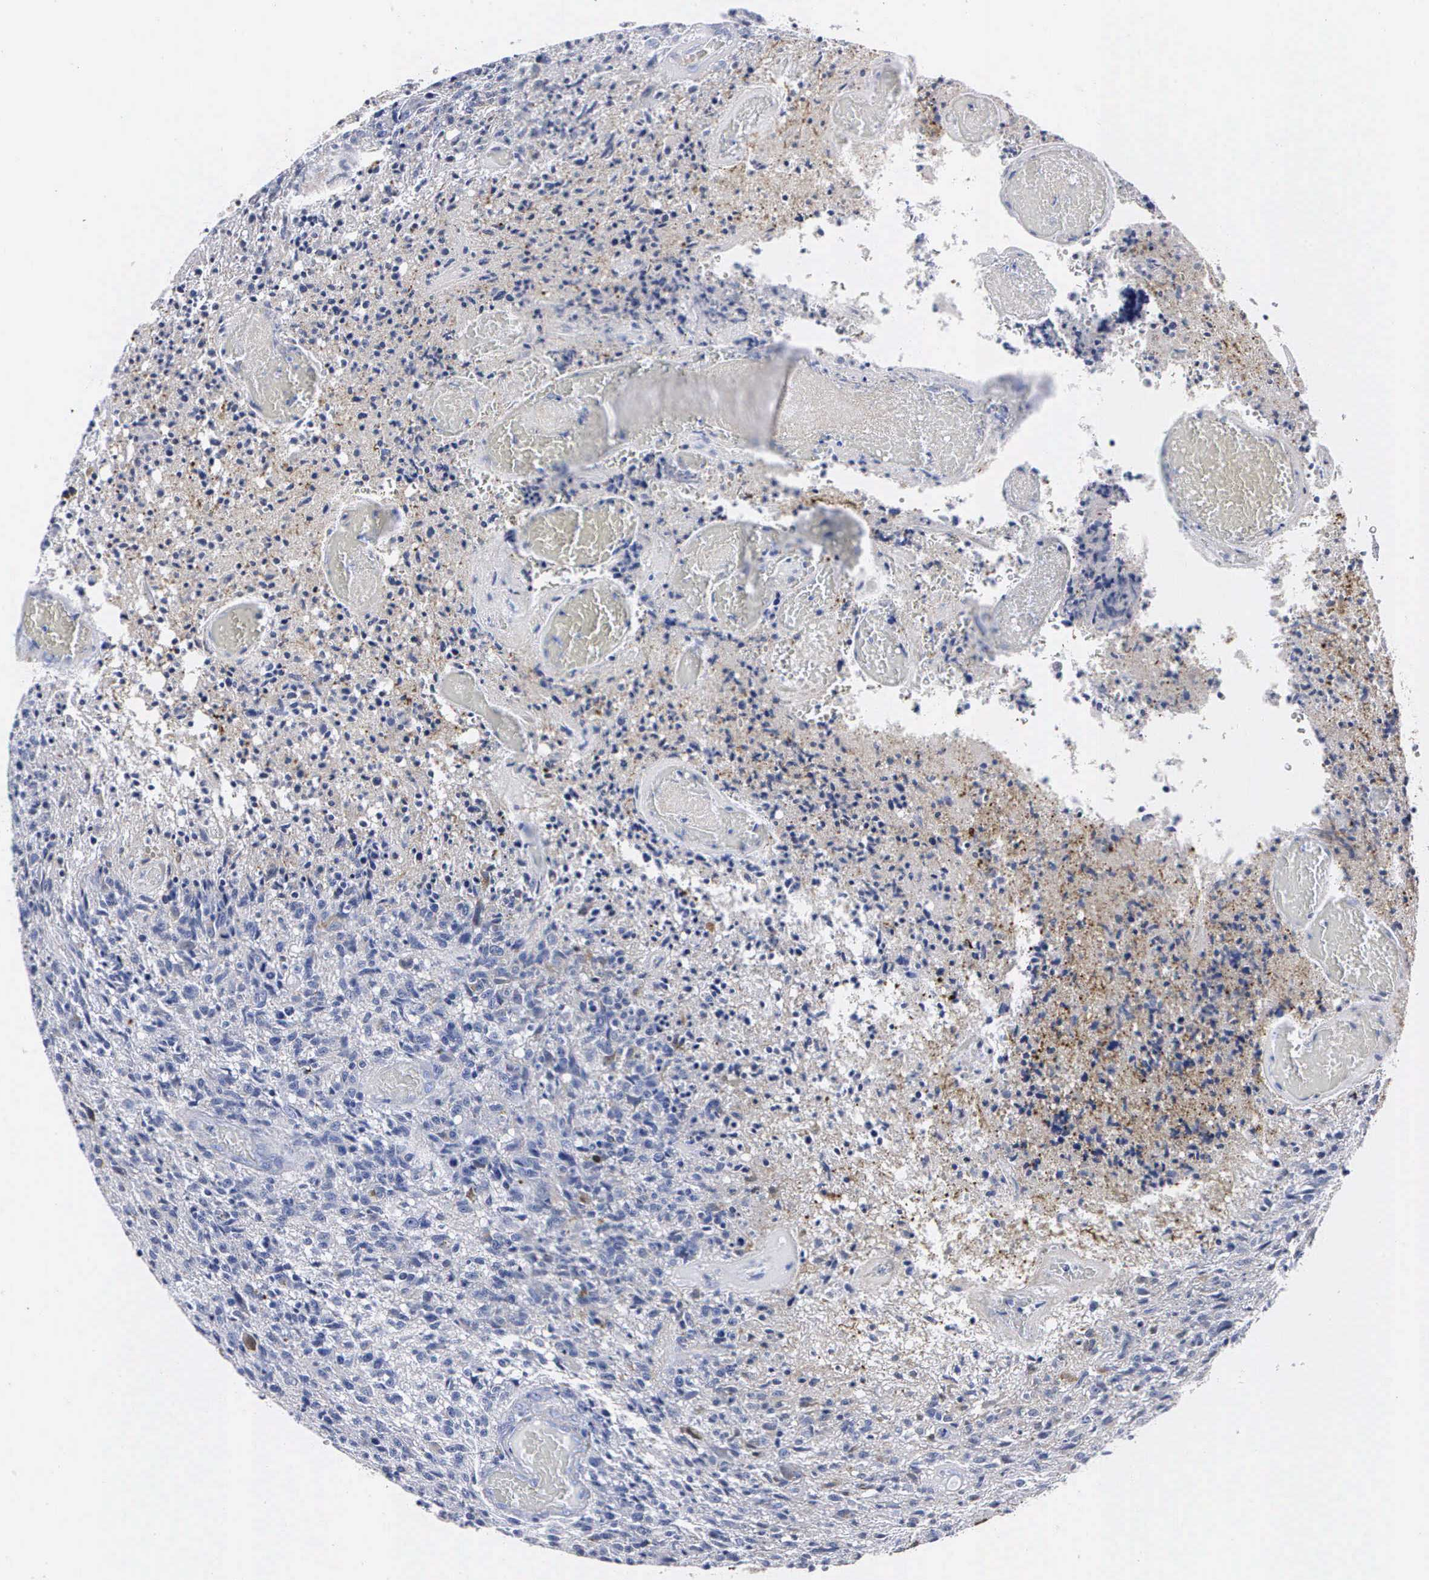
{"staining": {"intensity": "weak", "quantity": "<25%", "location": "cytoplasmic/membranous"}, "tissue": "glioma", "cell_type": "Tumor cells", "image_type": "cancer", "snomed": [{"axis": "morphology", "description": "Glioma, malignant, High grade"}, {"axis": "topography", "description": "Brain"}], "caption": "A high-resolution histopathology image shows immunohistochemistry (IHC) staining of glioma, which displays no significant positivity in tumor cells.", "gene": "ENO2", "patient": {"sex": "male", "age": 36}}